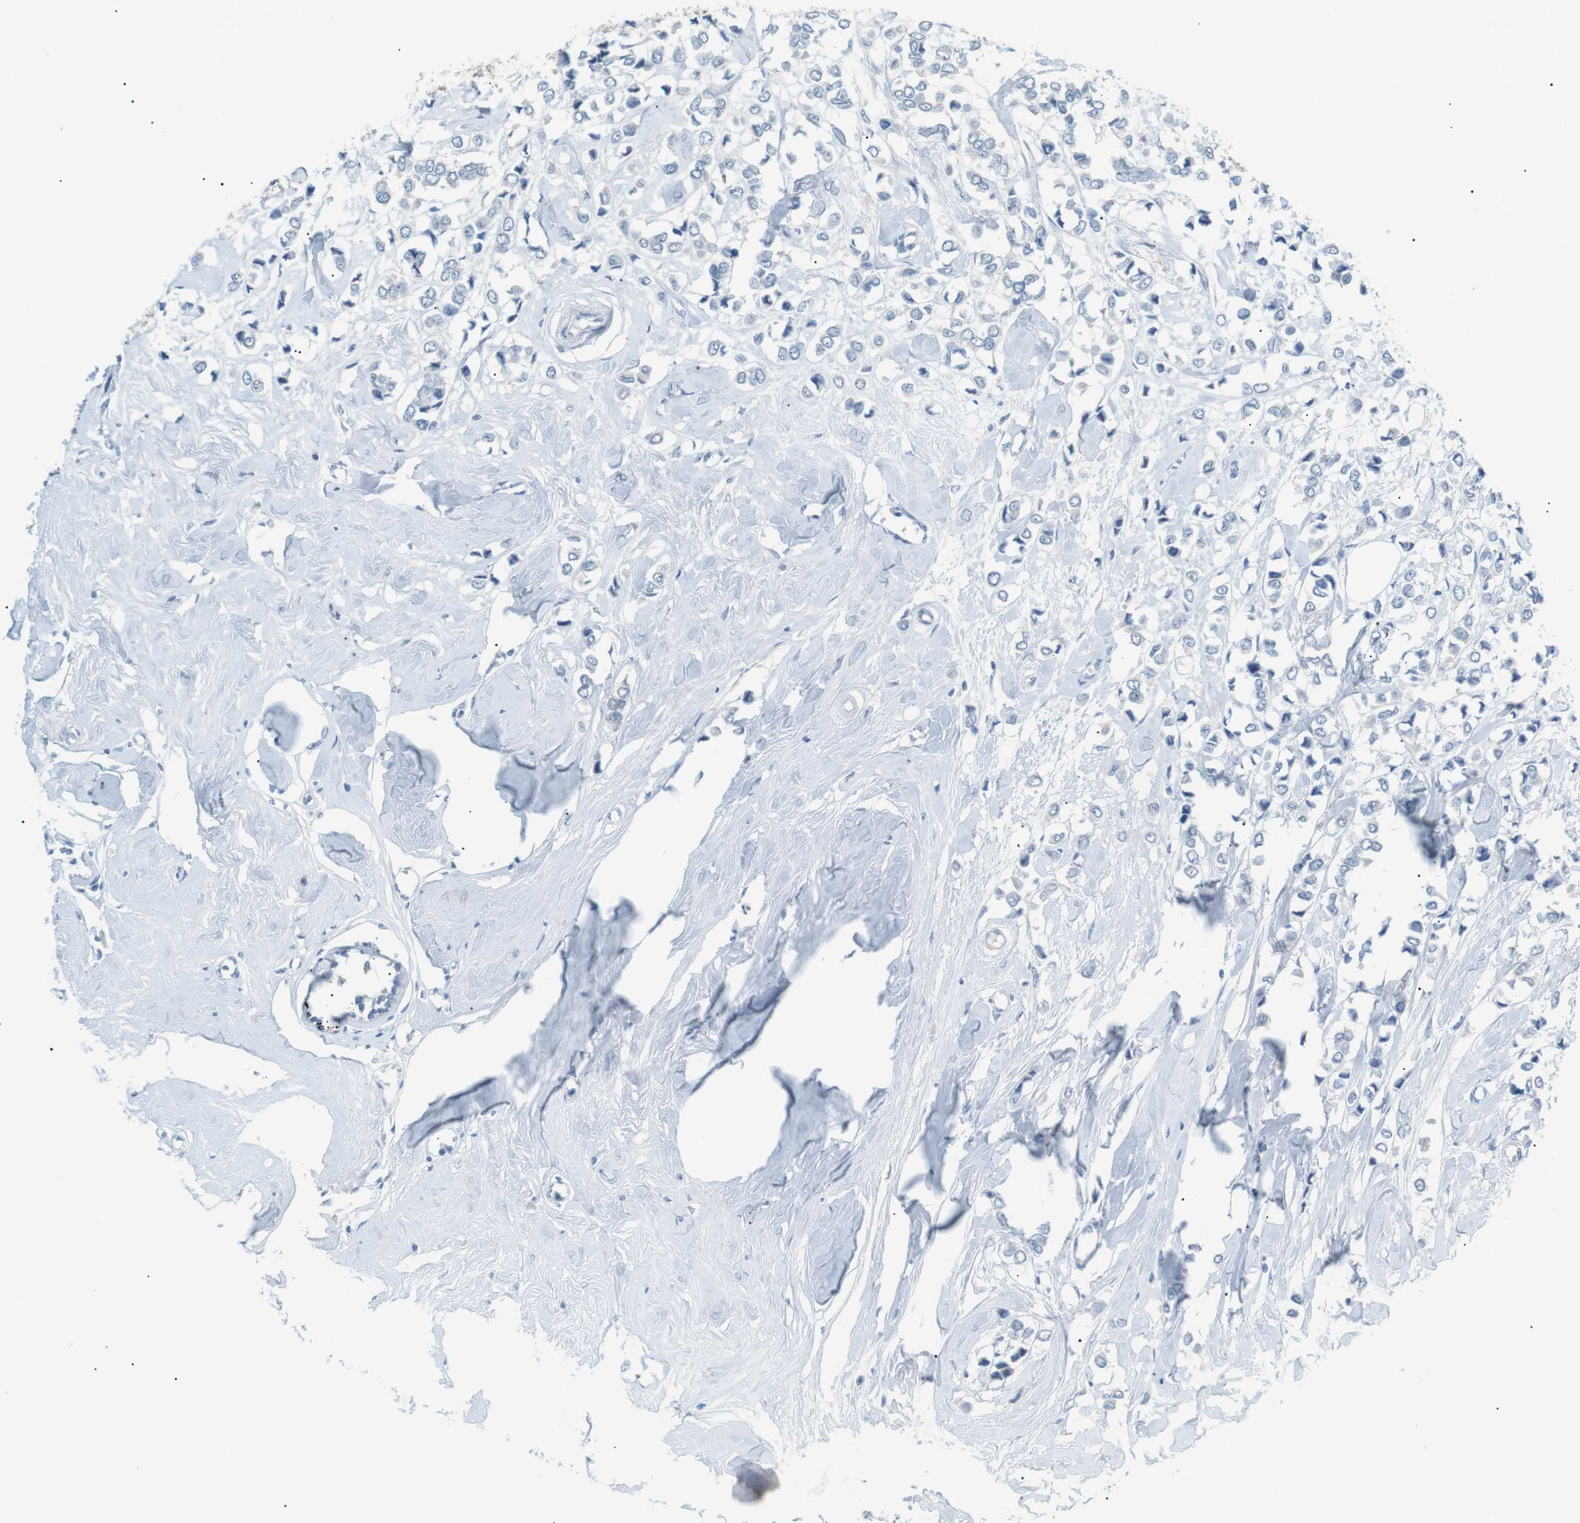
{"staining": {"intensity": "negative", "quantity": "none", "location": "none"}, "tissue": "breast cancer", "cell_type": "Tumor cells", "image_type": "cancer", "snomed": [{"axis": "morphology", "description": "Lobular carcinoma"}, {"axis": "topography", "description": "Breast"}], "caption": "IHC photomicrograph of neoplastic tissue: breast cancer (lobular carcinoma) stained with DAB exhibits no significant protein positivity in tumor cells.", "gene": "CDH26", "patient": {"sex": "female", "age": 51}}